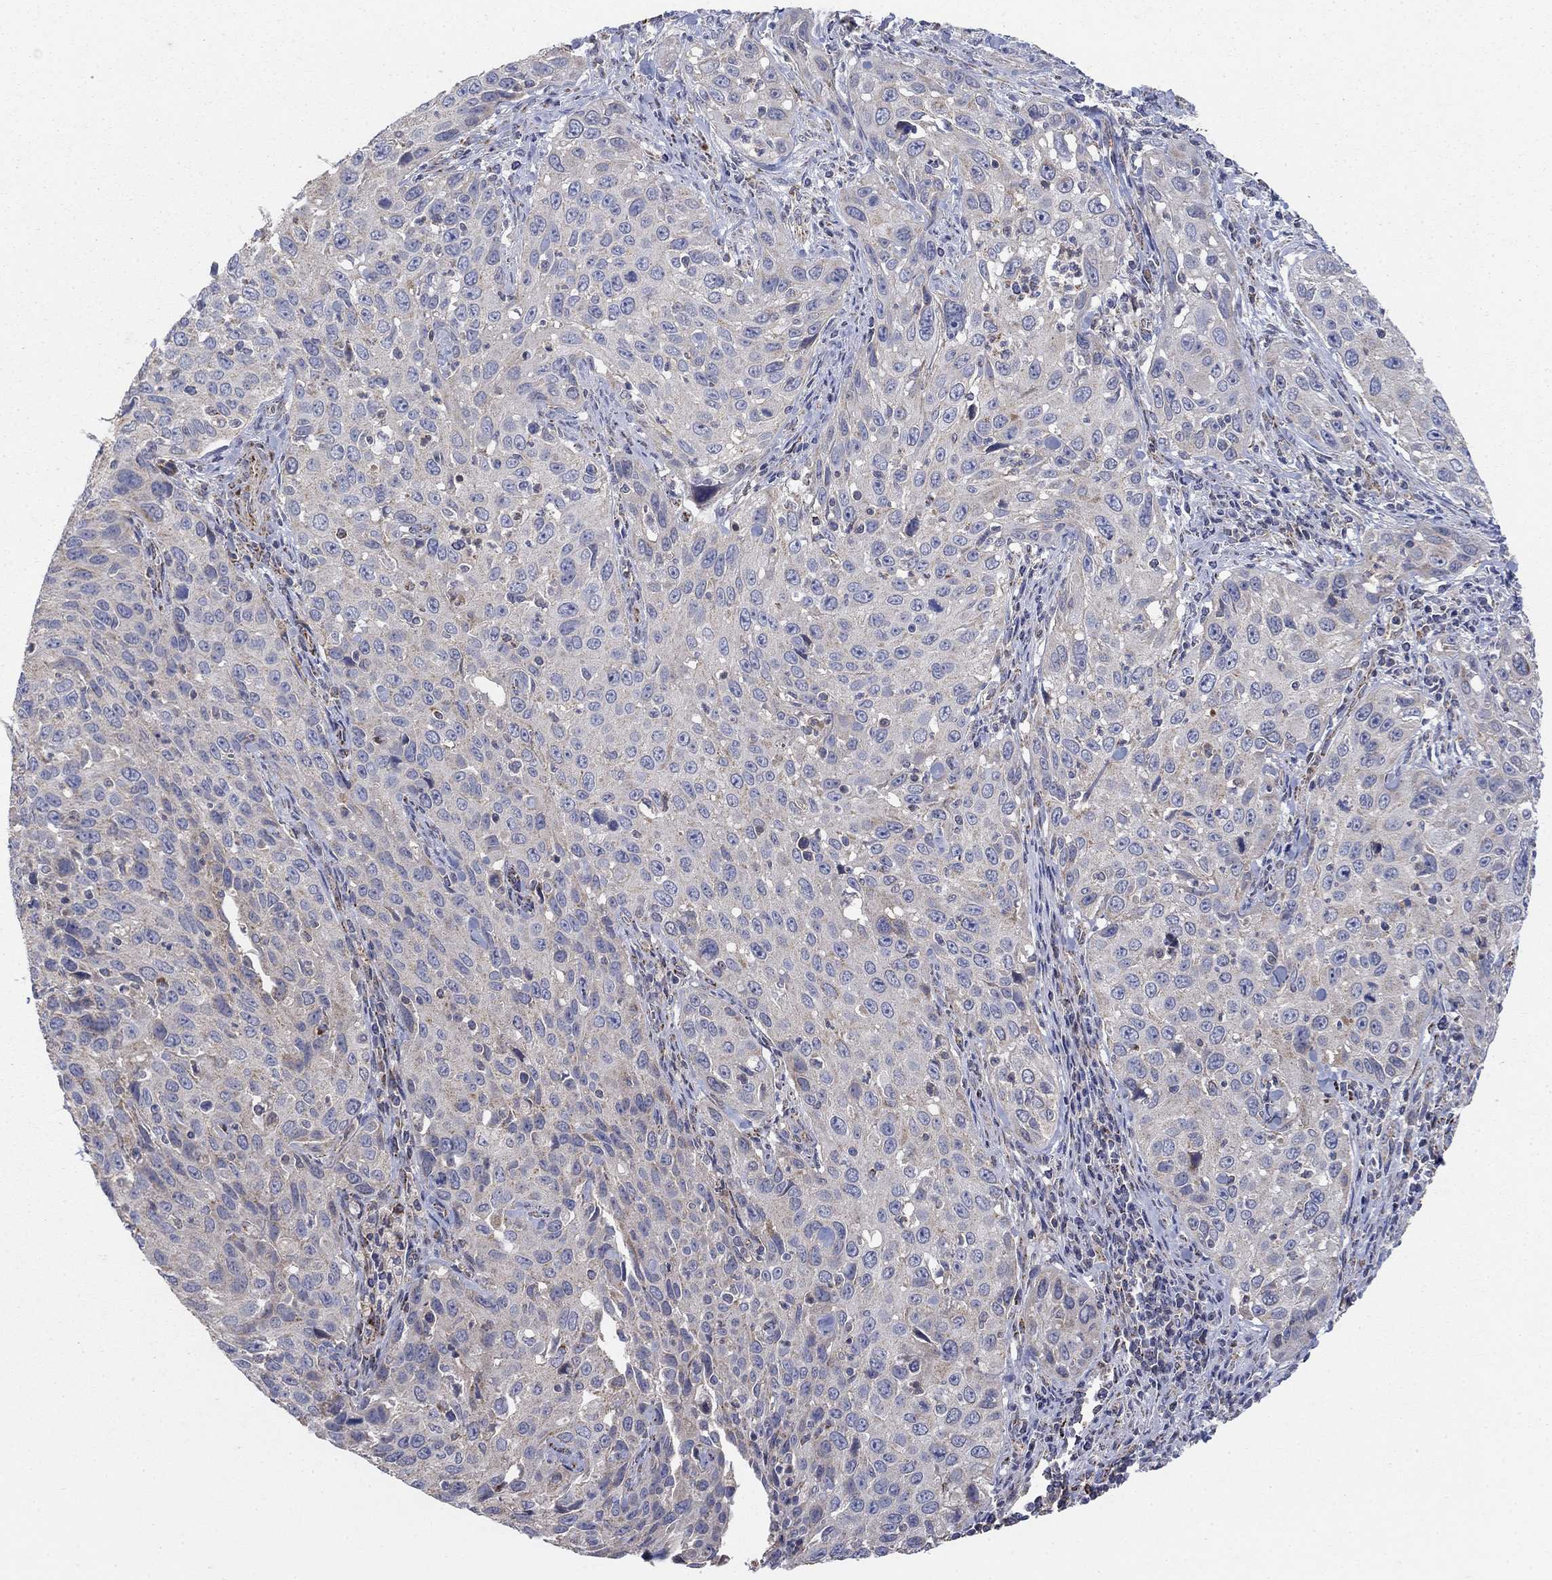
{"staining": {"intensity": "negative", "quantity": "none", "location": "none"}, "tissue": "cervical cancer", "cell_type": "Tumor cells", "image_type": "cancer", "snomed": [{"axis": "morphology", "description": "Squamous cell carcinoma, NOS"}, {"axis": "topography", "description": "Cervix"}], "caption": "Micrograph shows no significant protein positivity in tumor cells of squamous cell carcinoma (cervical). (DAB (3,3'-diaminobenzidine) immunohistochemistry, high magnification).", "gene": "PNPLA2", "patient": {"sex": "female", "age": 26}}